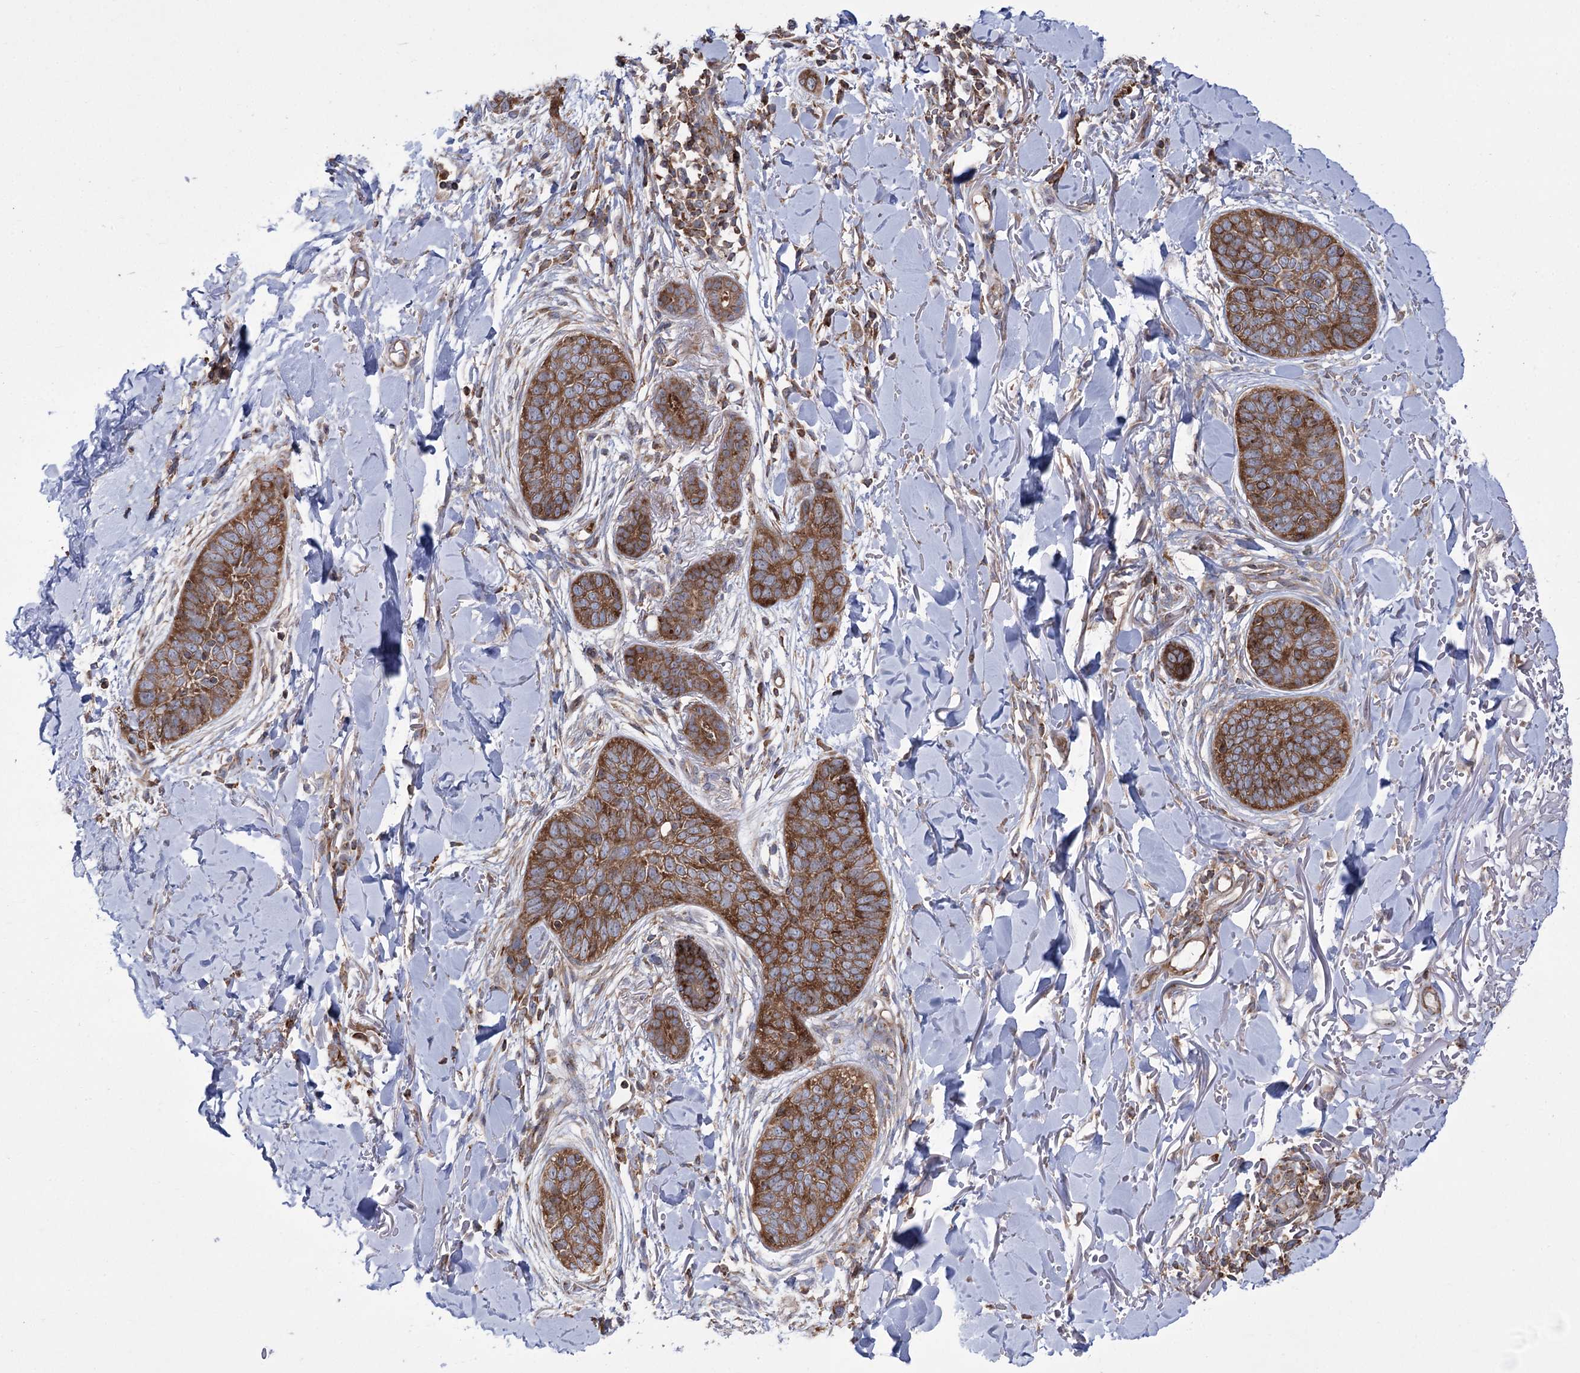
{"staining": {"intensity": "strong", "quantity": ">75%", "location": "cytoplasmic/membranous"}, "tissue": "skin cancer", "cell_type": "Tumor cells", "image_type": "cancer", "snomed": [{"axis": "morphology", "description": "Basal cell carcinoma"}, {"axis": "topography", "description": "Skin"}], "caption": "This micrograph displays skin cancer stained with IHC to label a protein in brown. The cytoplasmic/membranous of tumor cells show strong positivity for the protein. Nuclei are counter-stained blue.", "gene": "ZNF622", "patient": {"sex": "male", "age": 85}}